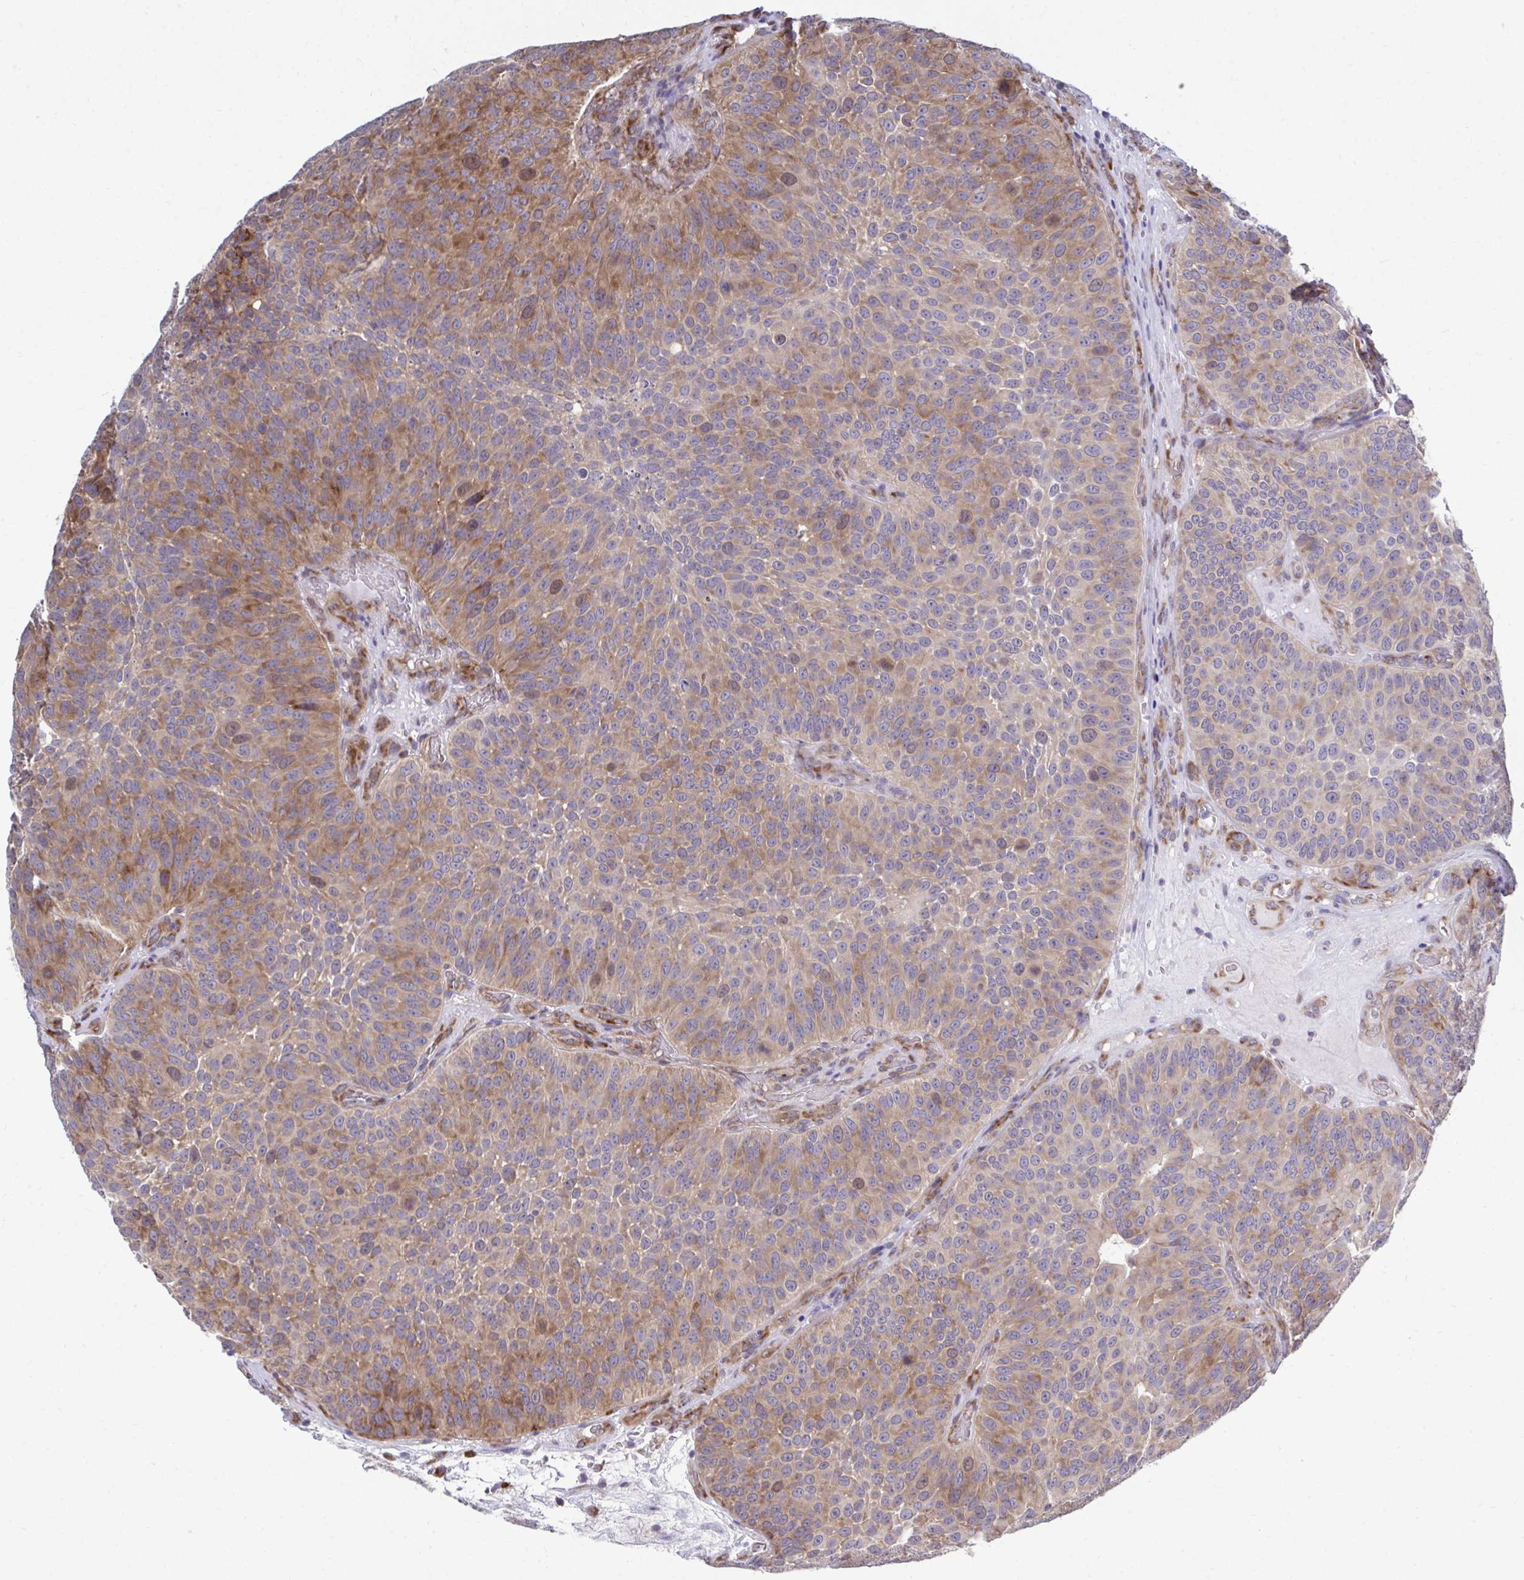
{"staining": {"intensity": "moderate", "quantity": ">75%", "location": "cytoplasmic/membranous"}, "tissue": "urothelial cancer", "cell_type": "Tumor cells", "image_type": "cancer", "snomed": [{"axis": "morphology", "description": "Urothelial carcinoma, Low grade"}, {"axis": "topography", "description": "Urinary bladder"}], "caption": "The immunohistochemical stain highlights moderate cytoplasmic/membranous expression in tumor cells of low-grade urothelial carcinoma tissue.", "gene": "SELENON", "patient": {"sex": "male", "age": 76}}